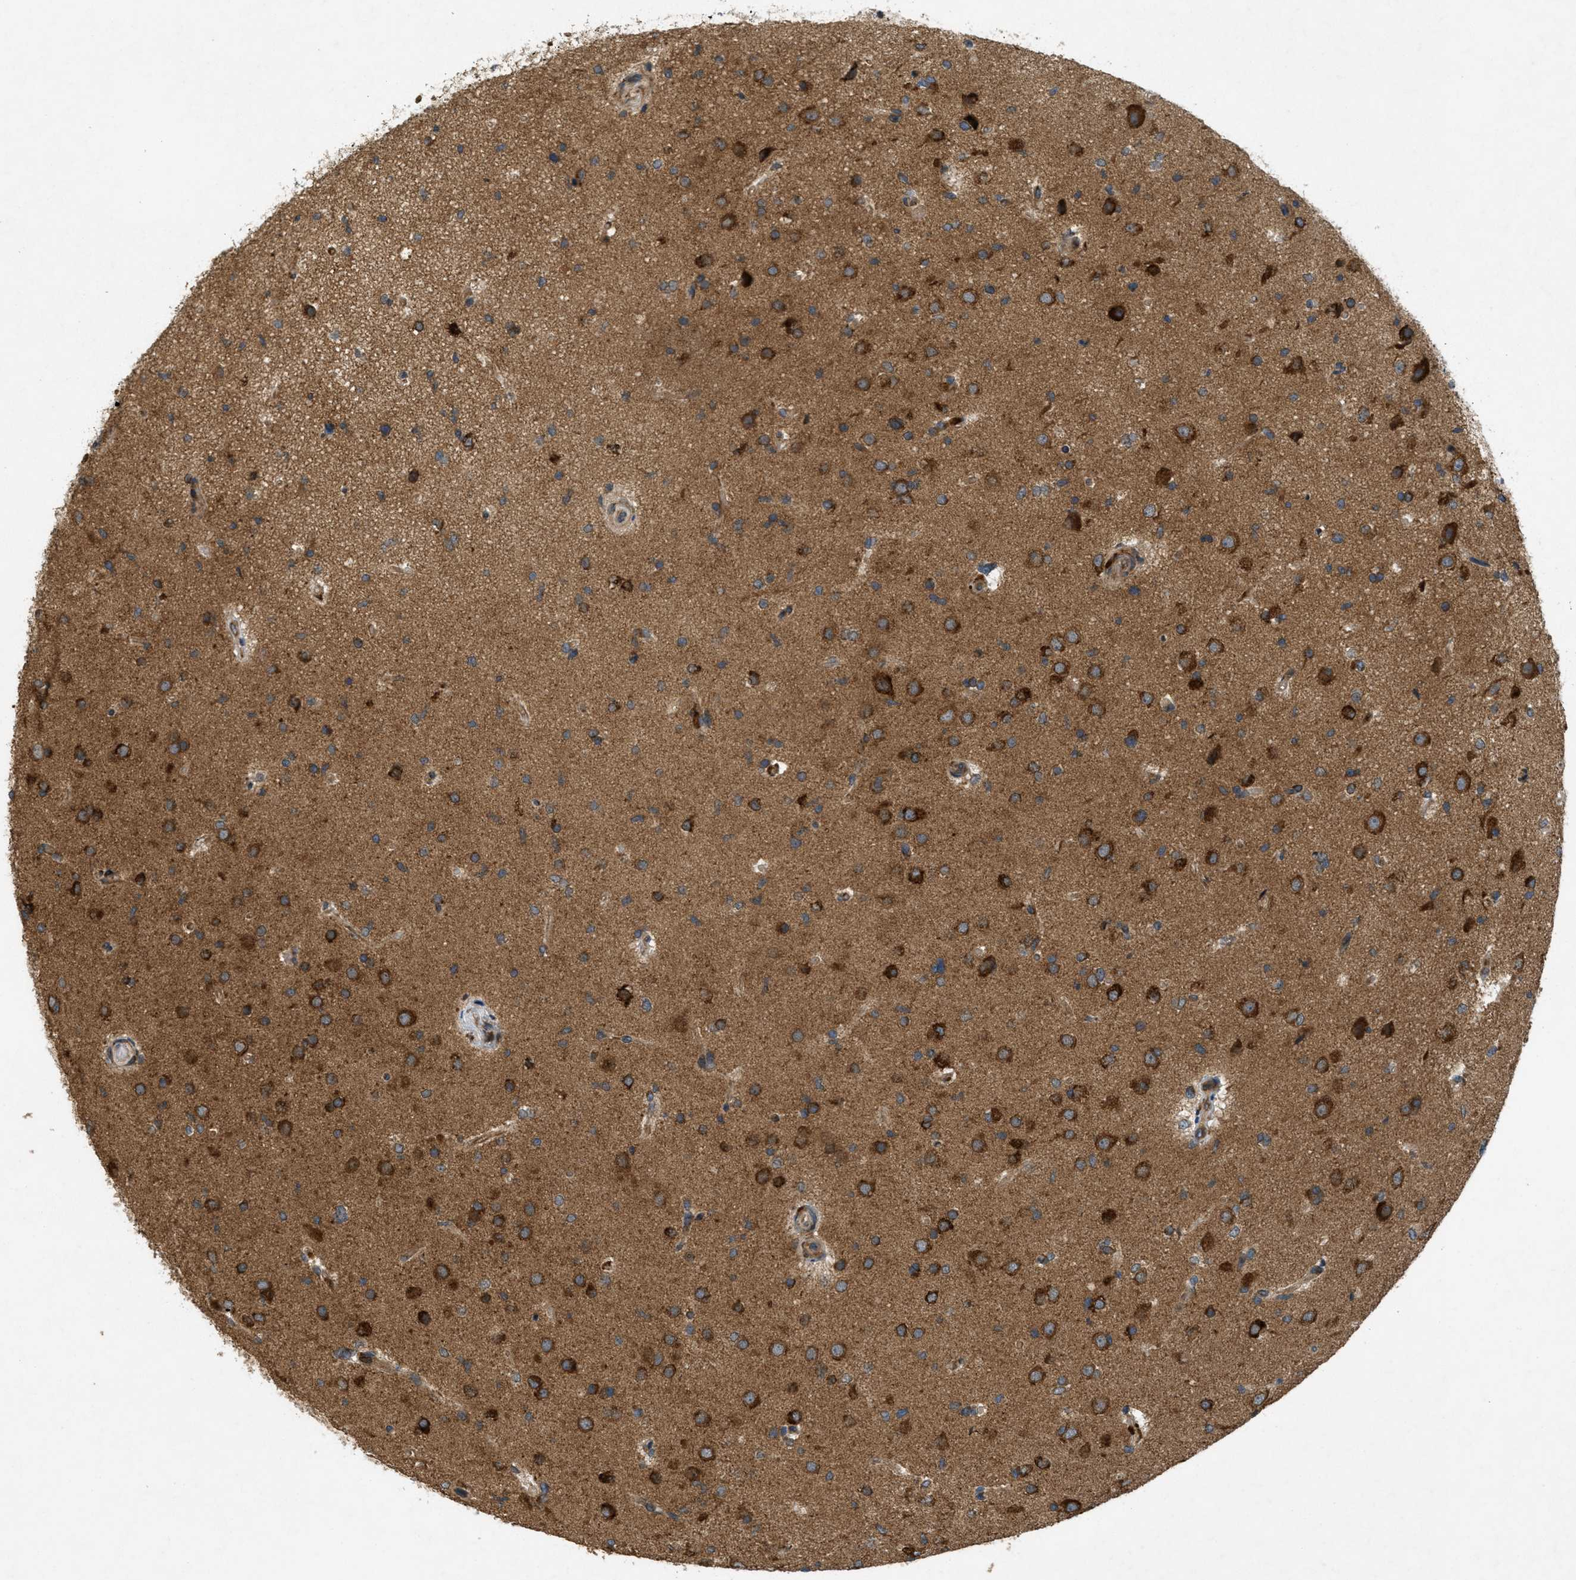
{"staining": {"intensity": "strong", "quantity": ">75%", "location": "cytoplasmic/membranous"}, "tissue": "glioma", "cell_type": "Tumor cells", "image_type": "cancer", "snomed": [{"axis": "morphology", "description": "Glioma, malignant, High grade"}, {"axis": "topography", "description": "Brain"}], "caption": "This image exhibits immunohistochemistry (IHC) staining of glioma, with high strong cytoplasmic/membranous expression in about >75% of tumor cells.", "gene": "PCDH18", "patient": {"sex": "male", "age": 33}}